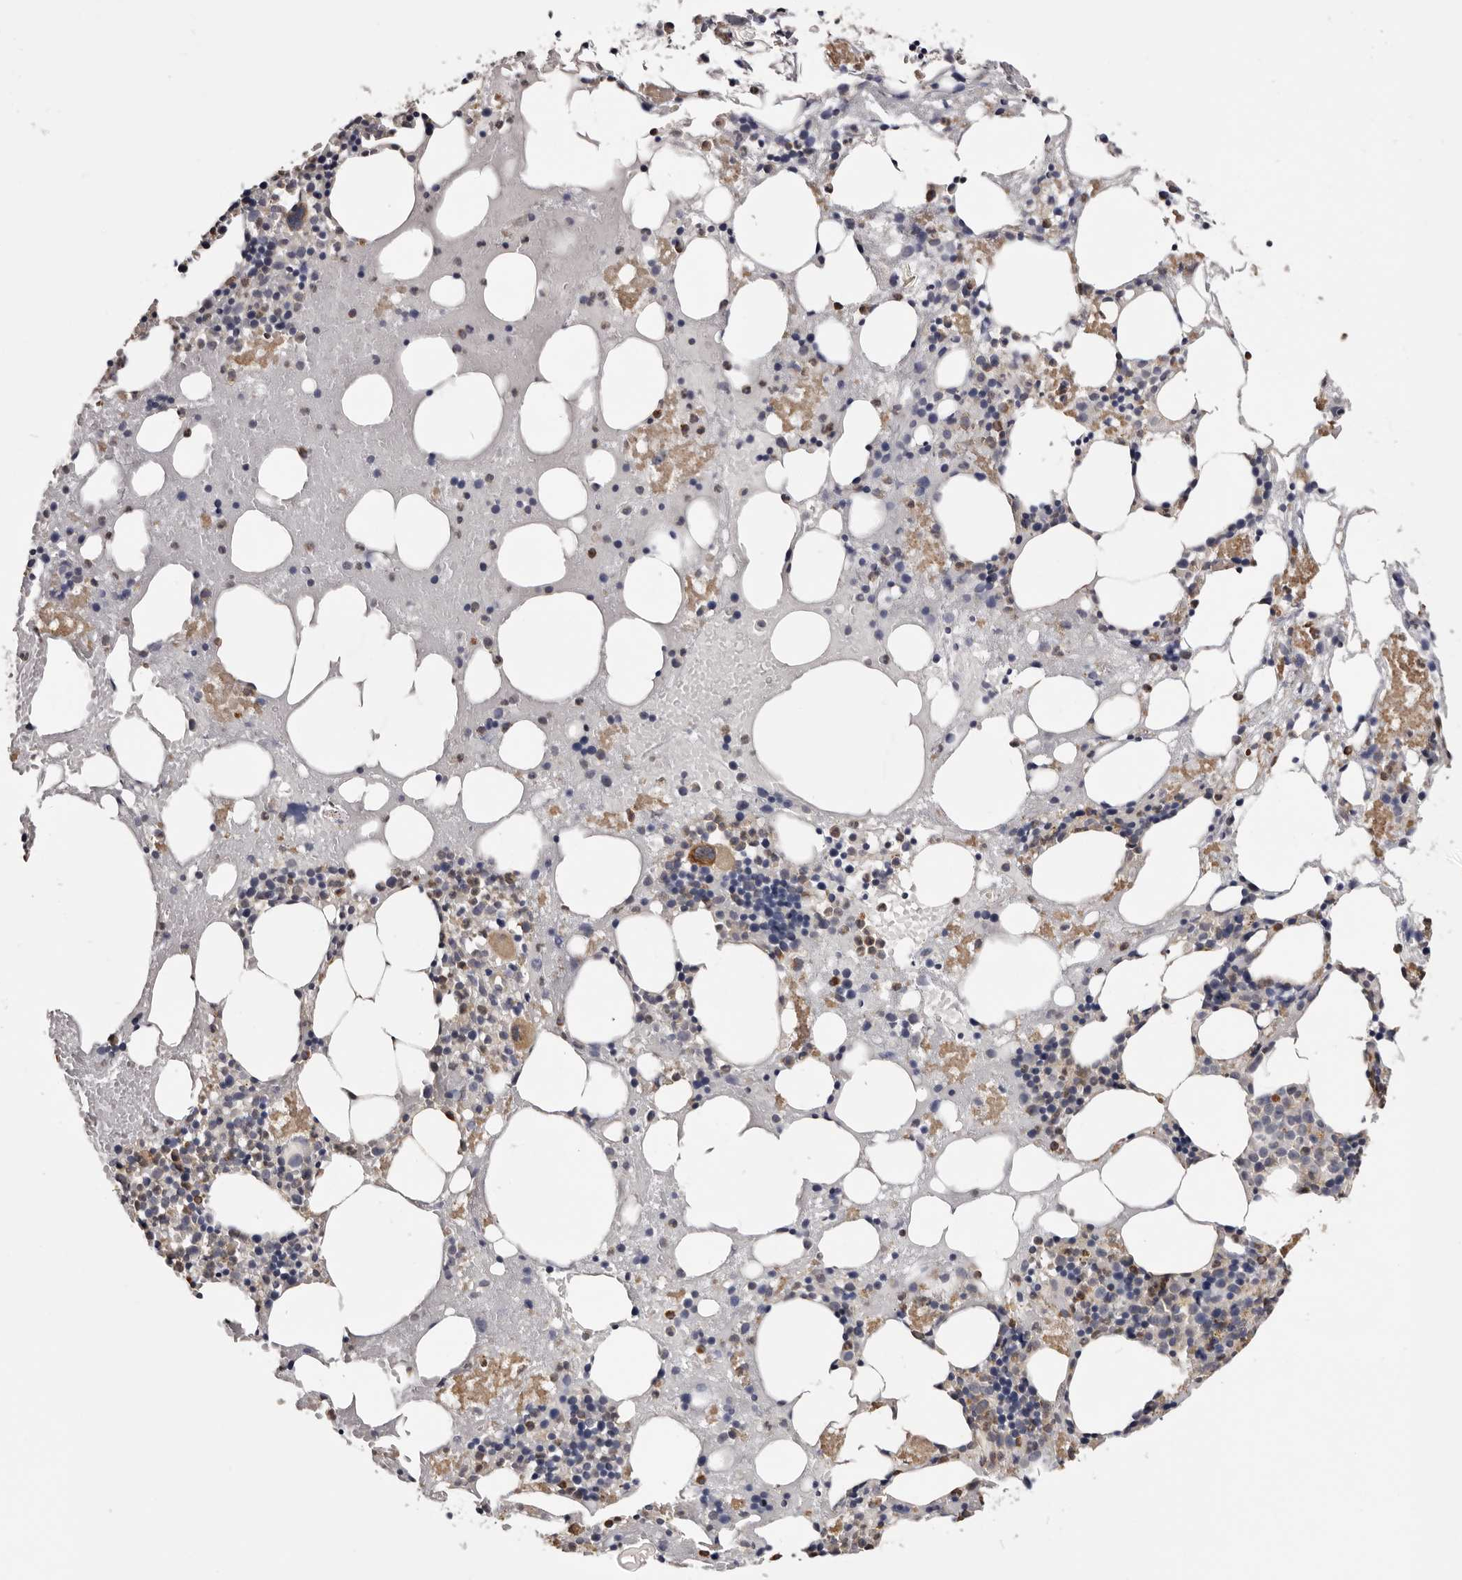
{"staining": {"intensity": "moderate", "quantity": "<25%", "location": "cytoplasmic/membranous"}, "tissue": "bone marrow", "cell_type": "Hematopoietic cells", "image_type": "normal", "snomed": [{"axis": "morphology", "description": "Normal tissue, NOS"}, {"axis": "topography", "description": "Bone marrow"}], "caption": "Immunohistochemistry (DAB (3,3'-diaminobenzidine)) staining of unremarkable human bone marrow displays moderate cytoplasmic/membranous protein positivity in about <25% of hematopoietic cells.", "gene": "TNNI1", "patient": {"sex": "male", "age": 48}}